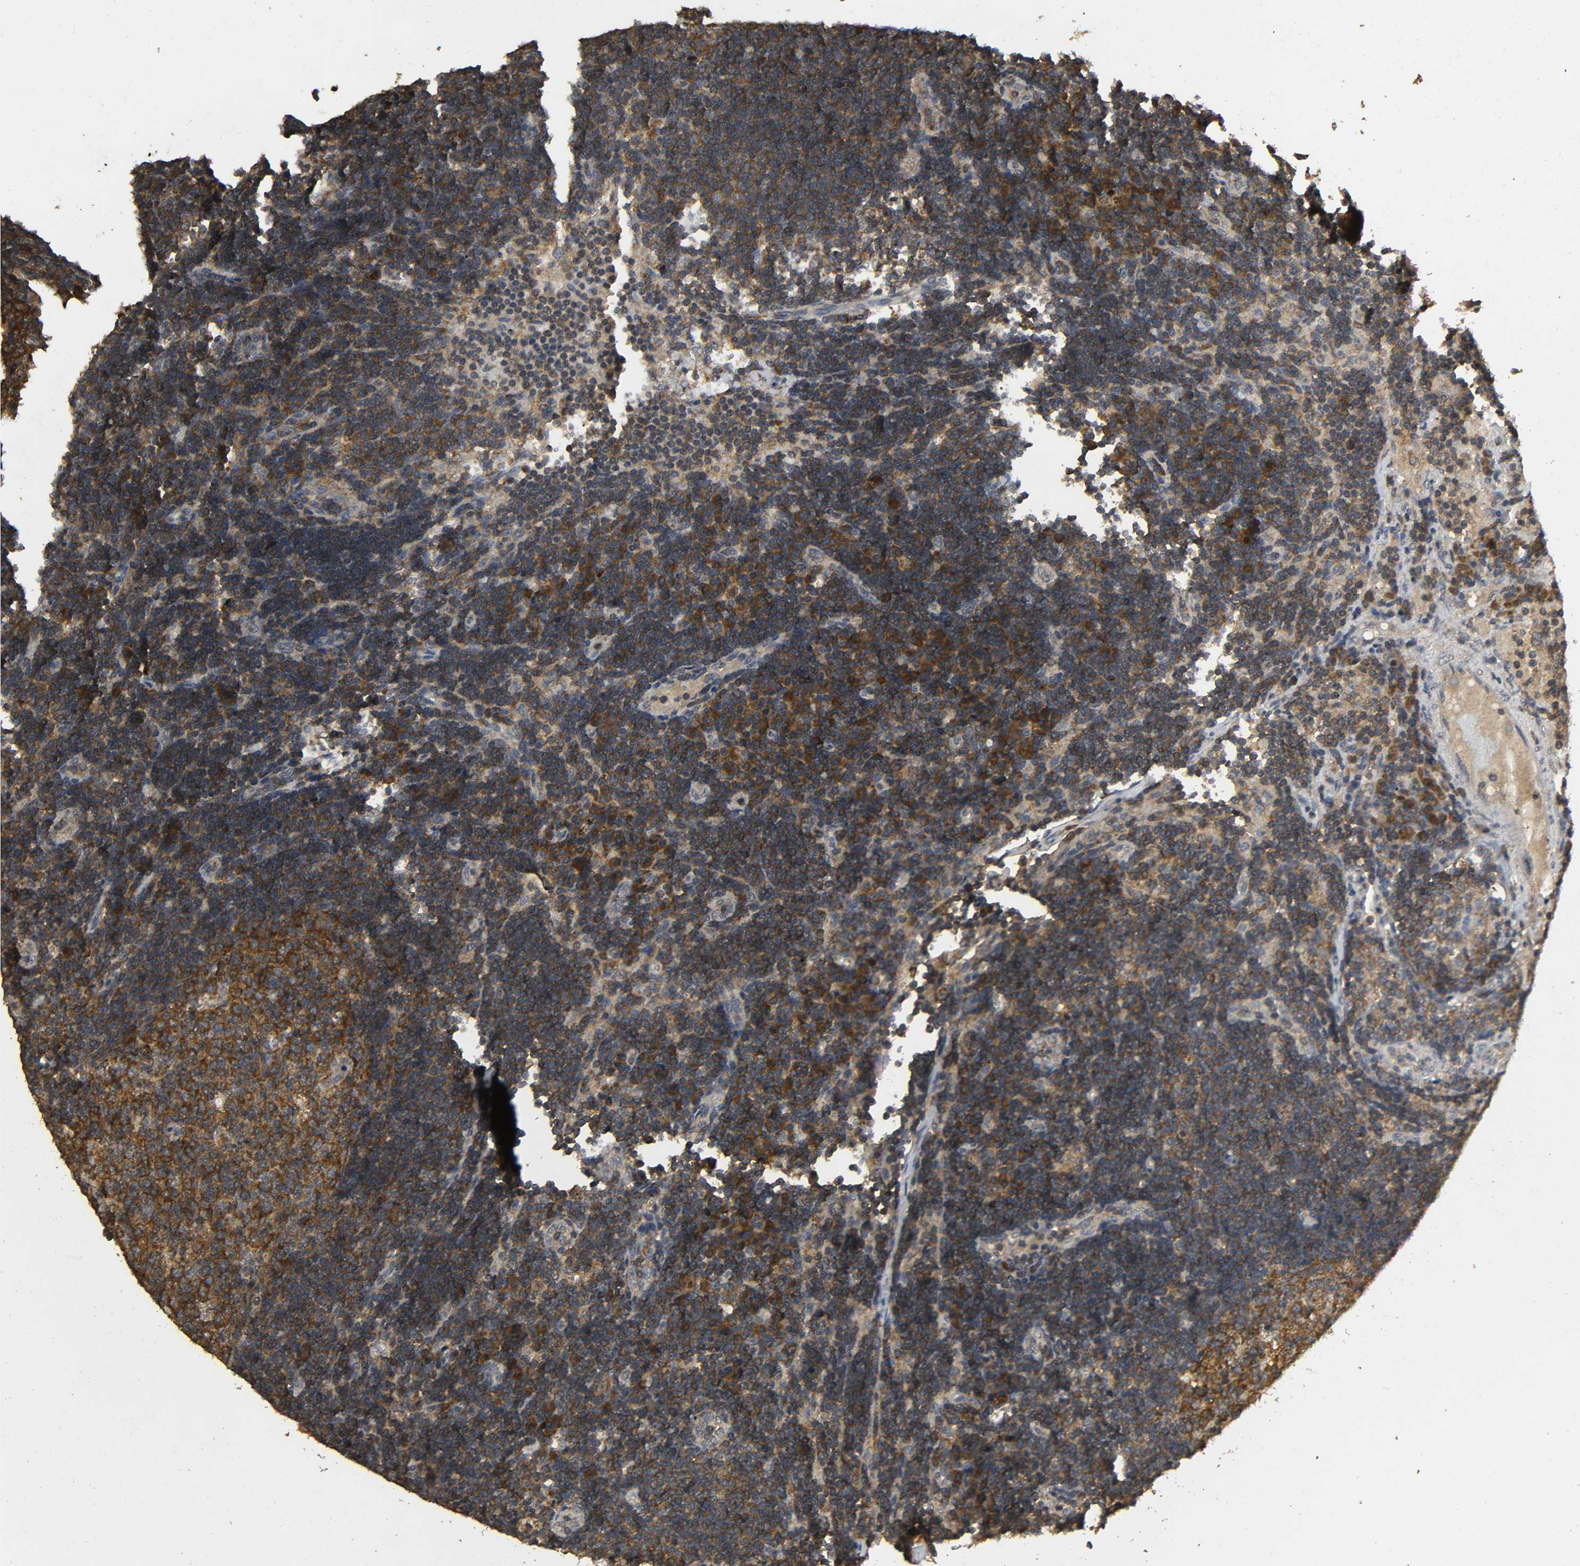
{"staining": {"intensity": "strong", "quantity": ">75%", "location": "cytoplasmic/membranous"}, "tissue": "lymph node", "cell_type": "Germinal center cells", "image_type": "normal", "snomed": [{"axis": "morphology", "description": "Normal tissue, NOS"}, {"axis": "morphology", "description": "Squamous cell carcinoma, metastatic, NOS"}, {"axis": "topography", "description": "Lymph node"}], "caption": "Approximately >75% of germinal center cells in normal lymph node show strong cytoplasmic/membranous protein staining as visualized by brown immunohistochemical staining.", "gene": "DDX6", "patient": {"sex": "female", "age": 53}}